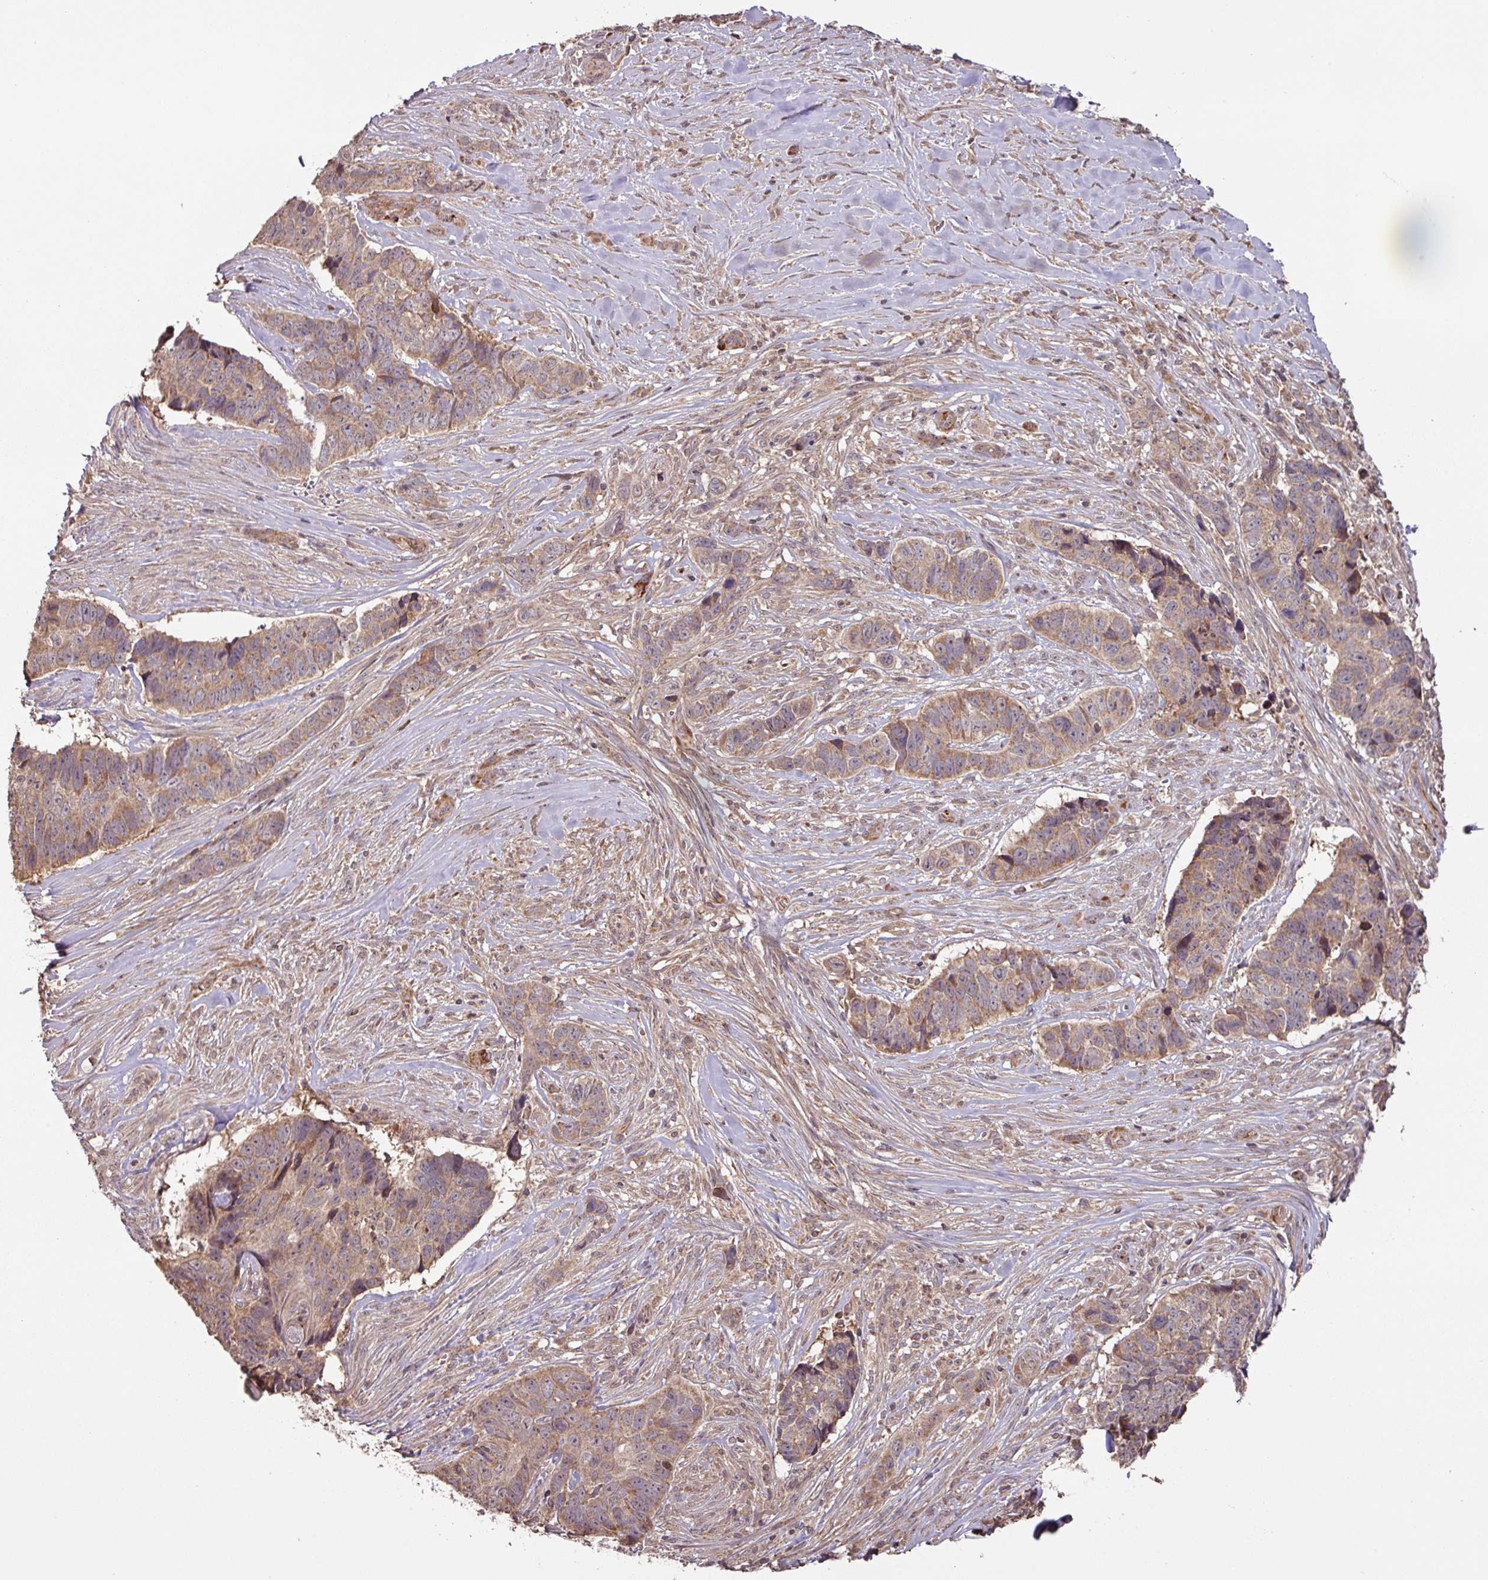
{"staining": {"intensity": "moderate", "quantity": ">75%", "location": "cytoplasmic/membranous"}, "tissue": "skin cancer", "cell_type": "Tumor cells", "image_type": "cancer", "snomed": [{"axis": "morphology", "description": "Basal cell carcinoma"}, {"axis": "topography", "description": "Skin"}], "caption": "IHC image of neoplastic tissue: skin cancer (basal cell carcinoma) stained using IHC shows medium levels of moderate protein expression localized specifically in the cytoplasmic/membranous of tumor cells, appearing as a cytoplasmic/membranous brown color.", "gene": "MRRF", "patient": {"sex": "female", "age": 82}}